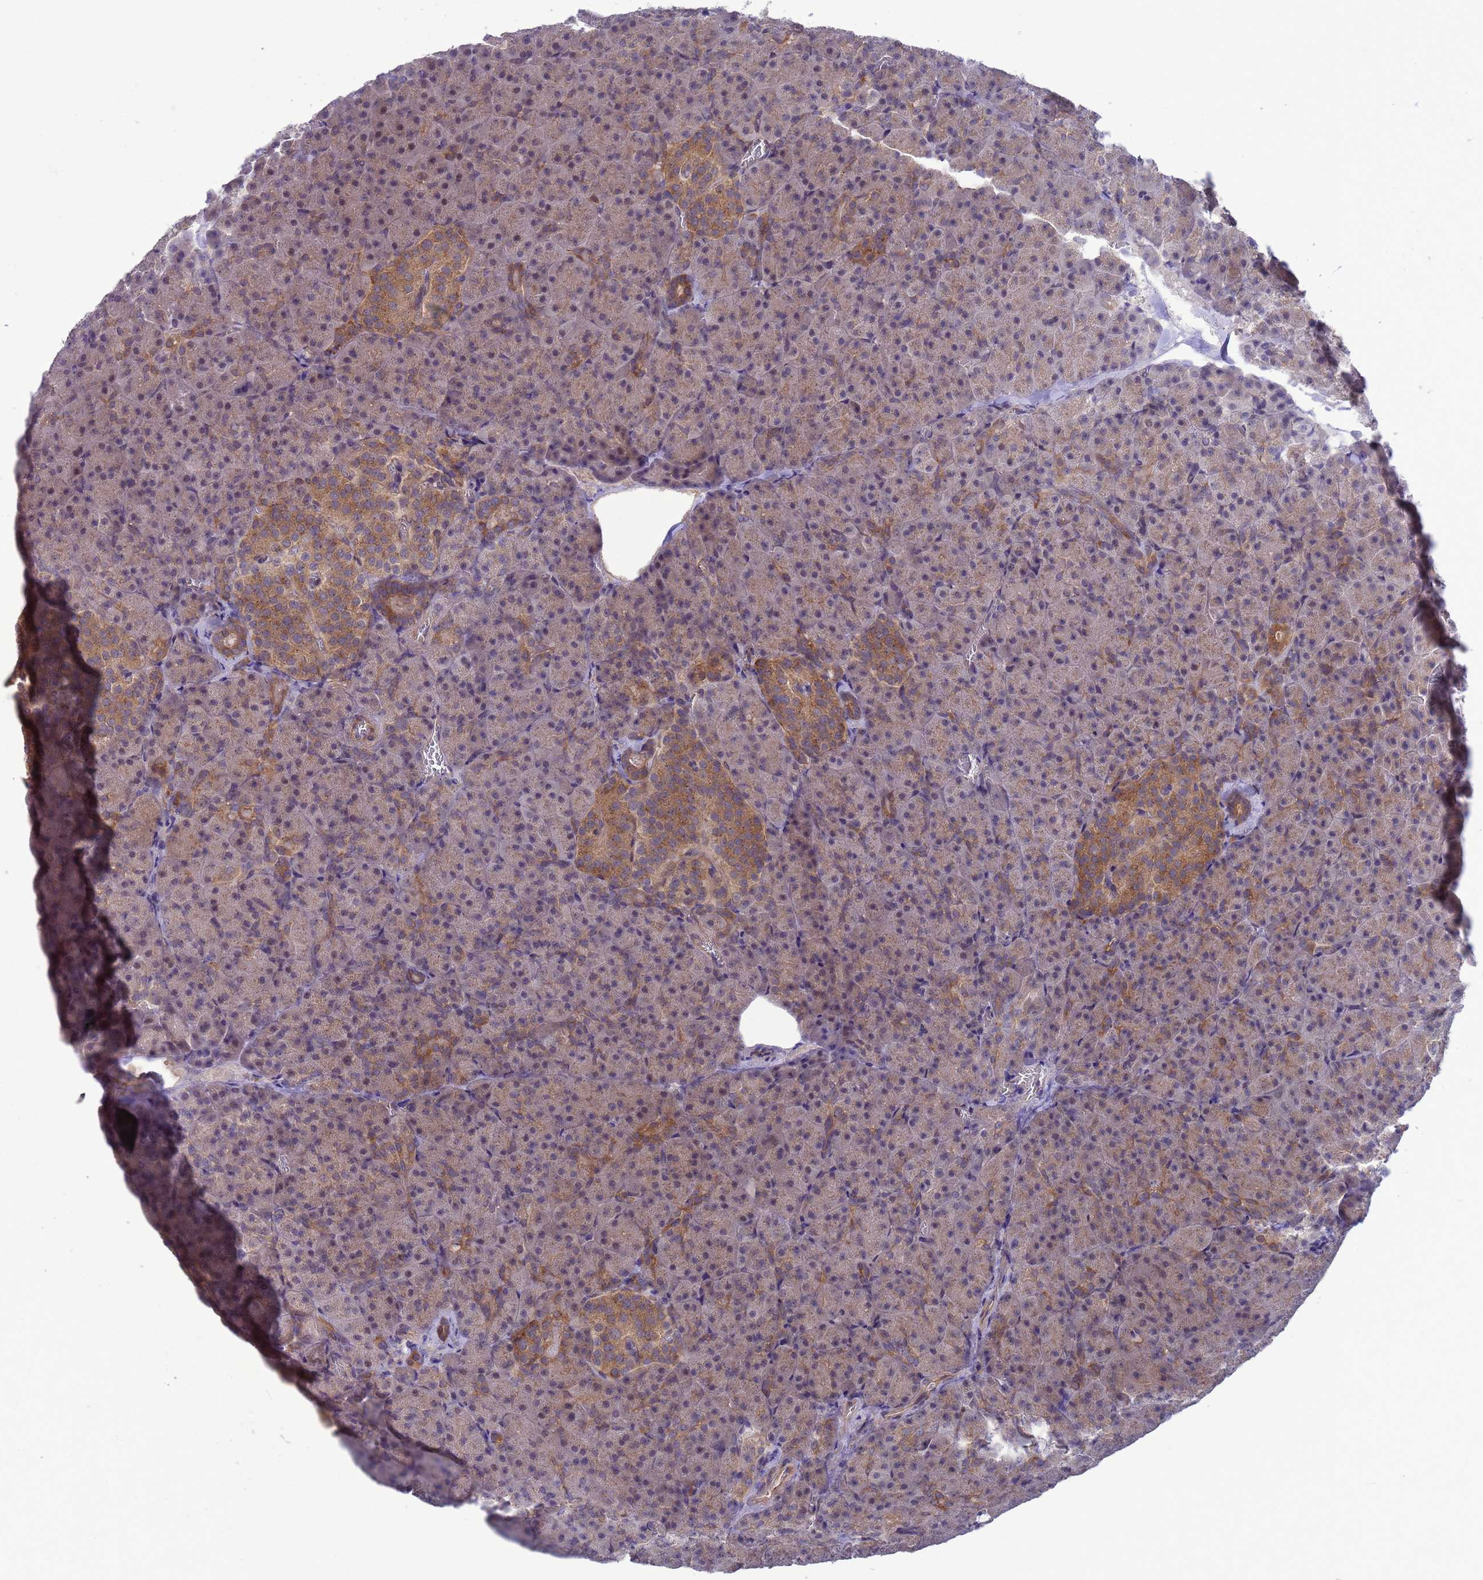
{"staining": {"intensity": "weak", "quantity": "<25%", "location": "cytoplasmic/membranous"}, "tissue": "pancreas", "cell_type": "Exocrine glandular cells", "image_type": "normal", "snomed": [{"axis": "morphology", "description": "Normal tissue, NOS"}, {"axis": "topography", "description": "Pancreas"}], "caption": "Protein analysis of normal pancreas reveals no significant expression in exocrine glandular cells.", "gene": "GJA10", "patient": {"sex": "female", "age": 74}}